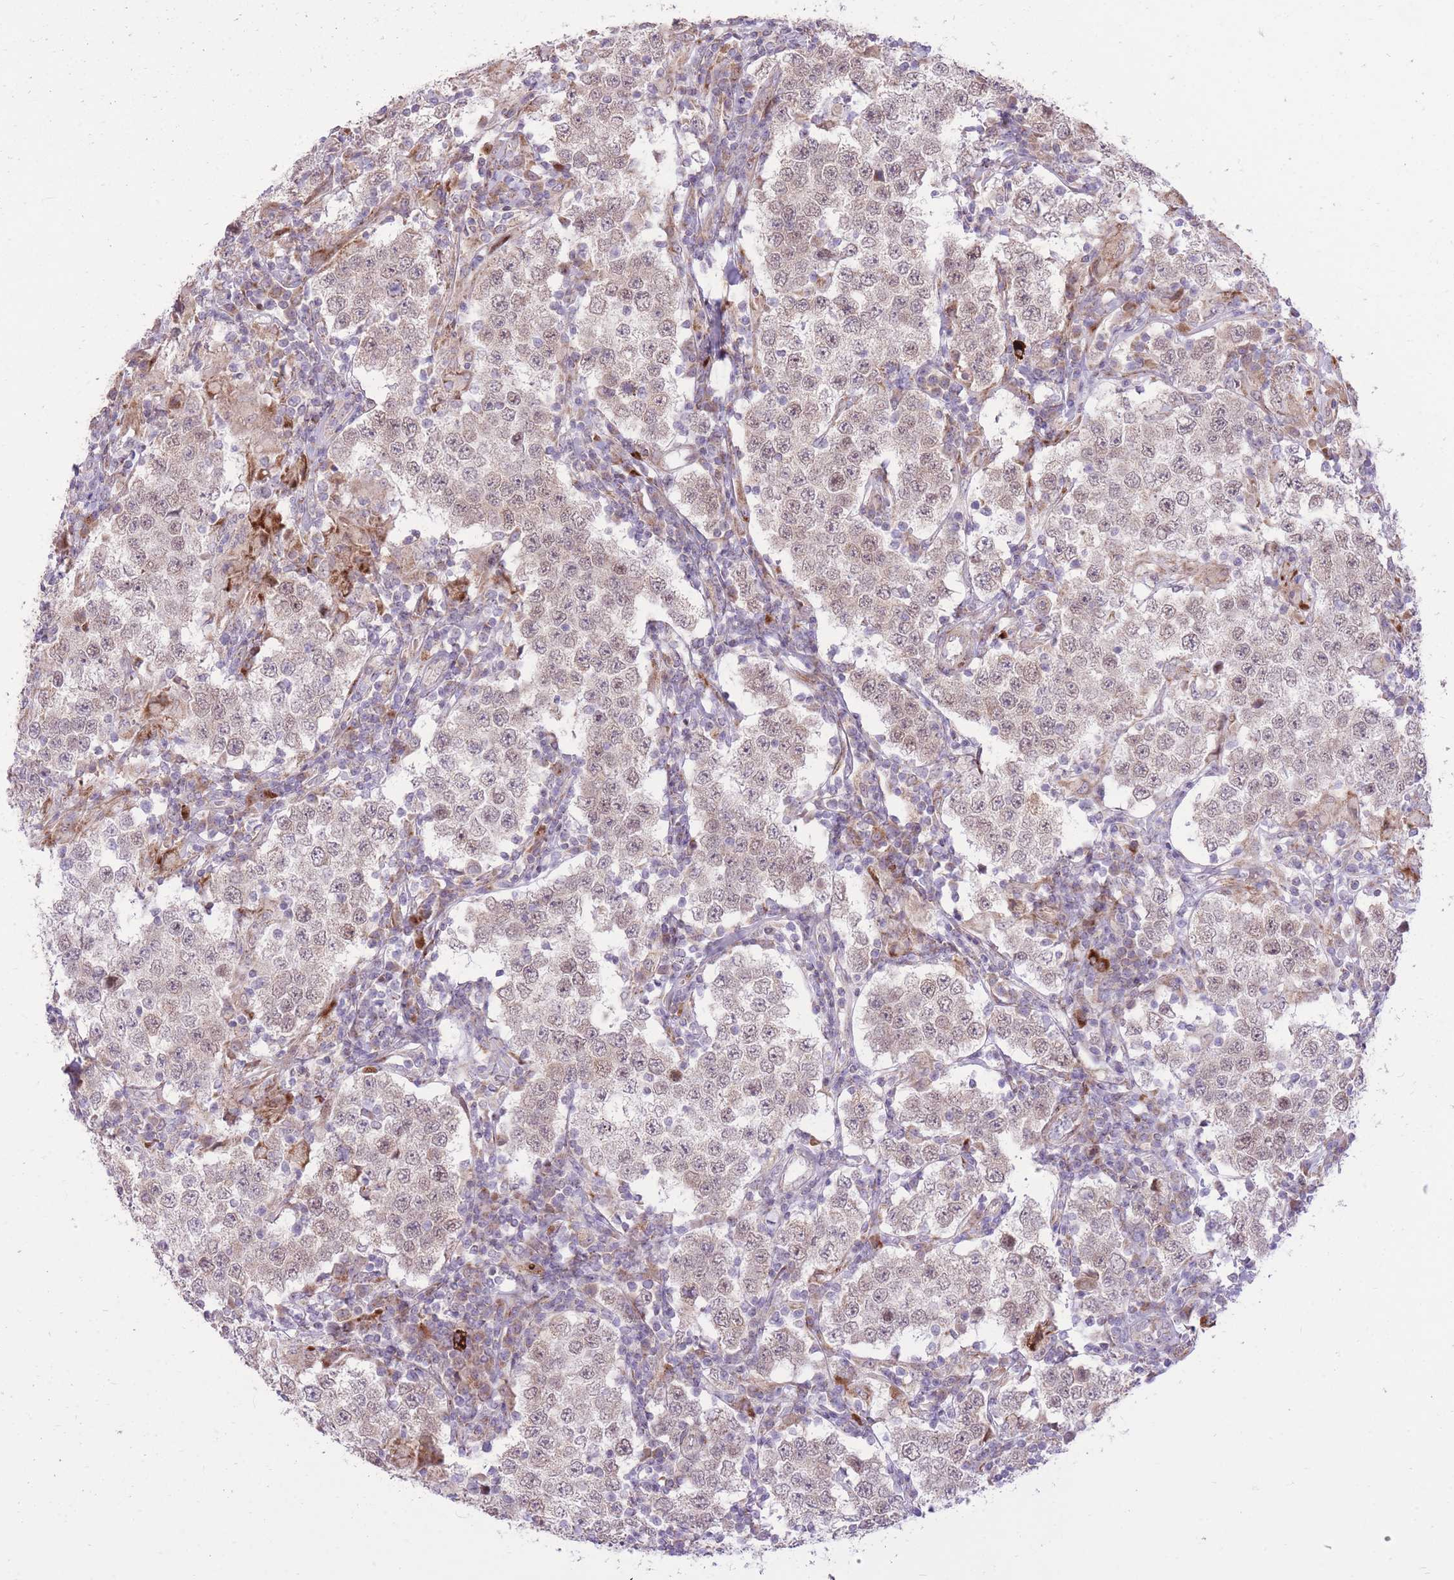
{"staining": {"intensity": "weak", "quantity": ">75%", "location": "cytoplasmic/membranous,nuclear"}, "tissue": "testis cancer", "cell_type": "Tumor cells", "image_type": "cancer", "snomed": [{"axis": "morphology", "description": "Seminoma, NOS"}, {"axis": "morphology", "description": "Carcinoma, Embryonal, NOS"}, {"axis": "topography", "description": "Testis"}], "caption": "The histopathology image displays immunohistochemical staining of testis embryonal carcinoma. There is weak cytoplasmic/membranous and nuclear expression is appreciated in about >75% of tumor cells.", "gene": "SLC4A4", "patient": {"sex": "male", "age": 41}}